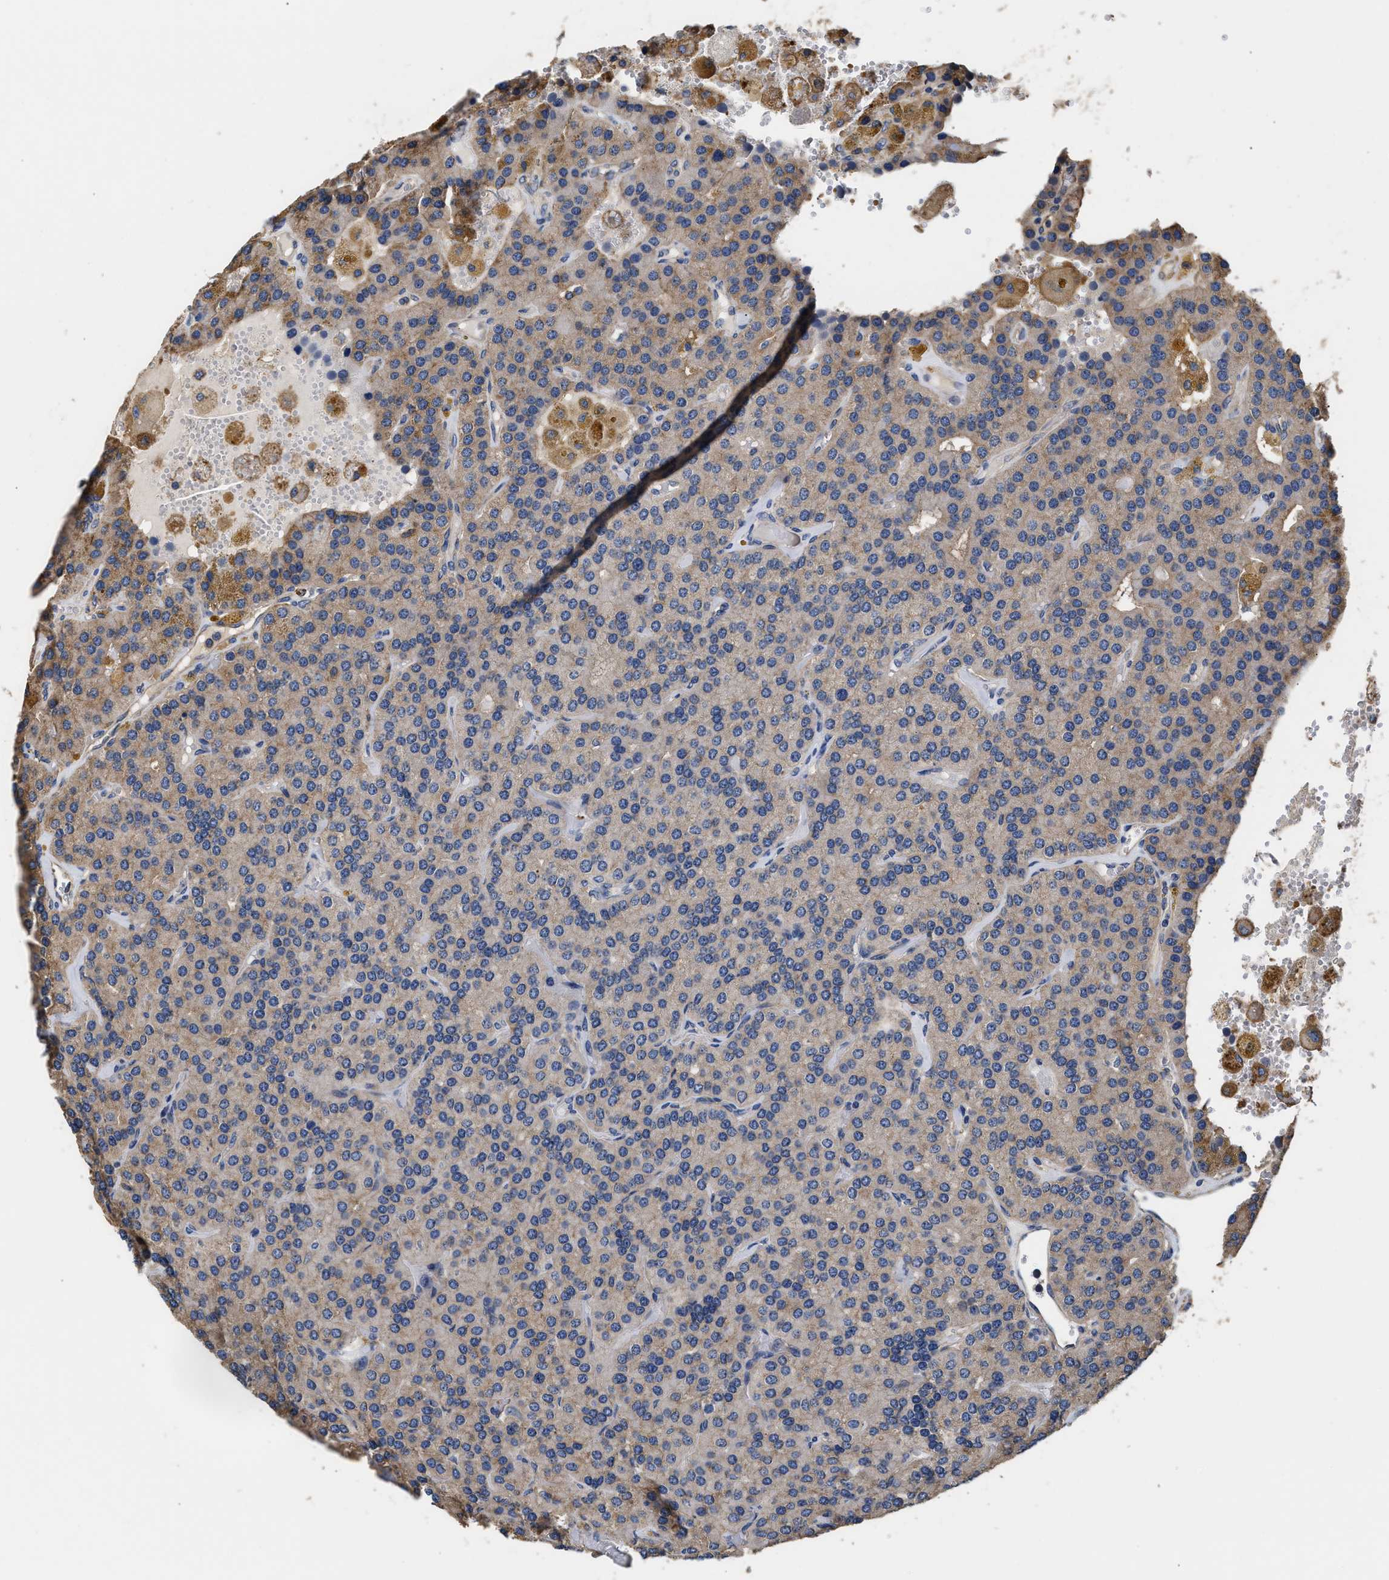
{"staining": {"intensity": "weak", "quantity": "25%-75%", "location": "cytoplasmic/membranous"}, "tissue": "parathyroid gland", "cell_type": "Glandular cells", "image_type": "normal", "snomed": [{"axis": "morphology", "description": "Normal tissue, NOS"}, {"axis": "morphology", "description": "Adenoma, NOS"}, {"axis": "topography", "description": "Parathyroid gland"}], "caption": "Protein analysis of benign parathyroid gland reveals weak cytoplasmic/membranous positivity in approximately 25%-75% of glandular cells.", "gene": "KLB", "patient": {"sex": "female", "age": 86}}